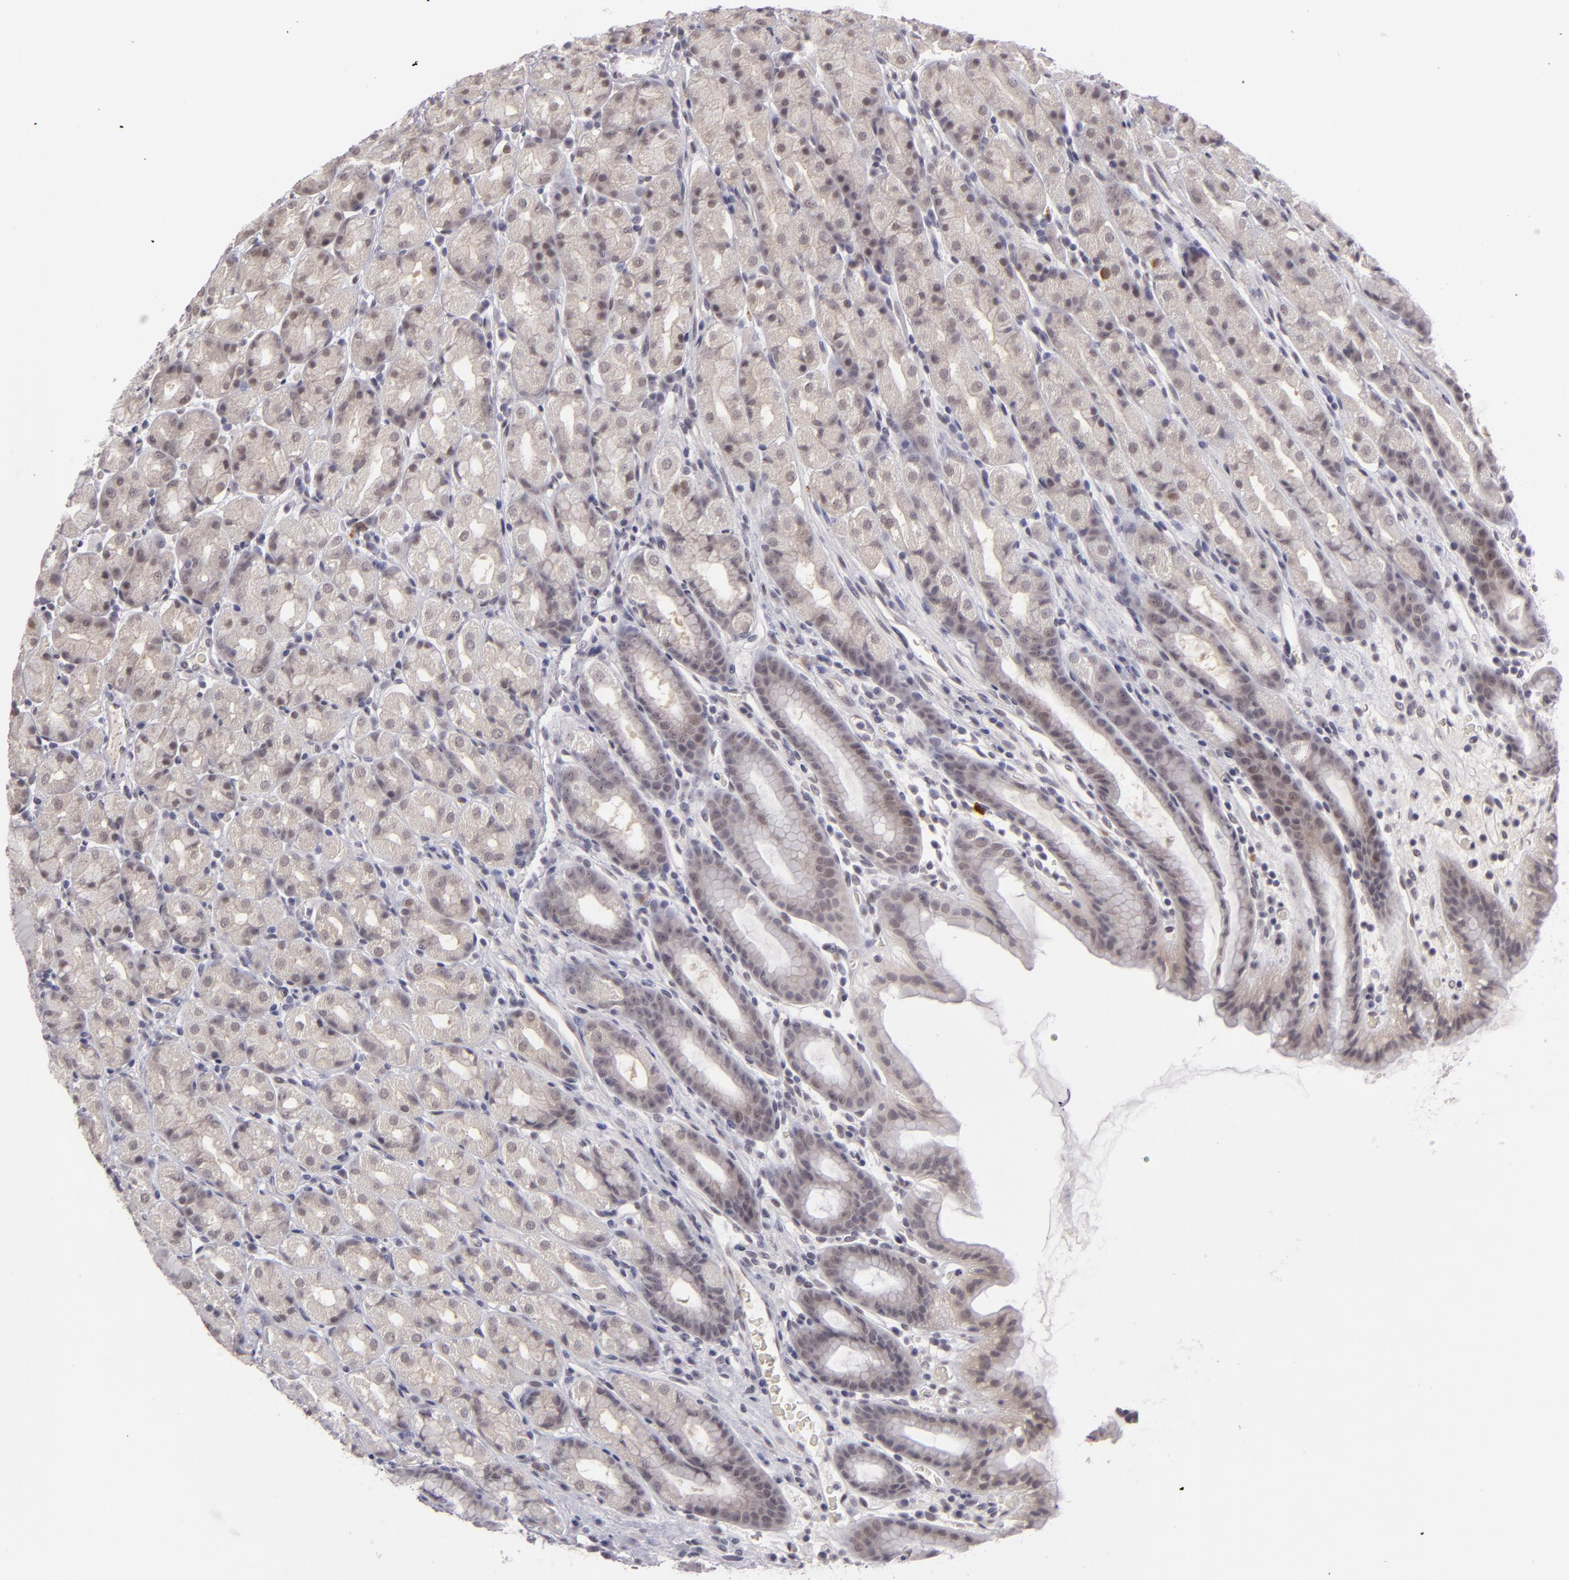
{"staining": {"intensity": "weak", "quantity": "<25%", "location": "nuclear"}, "tissue": "stomach", "cell_type": "Glandular cells", "image_type": "normal", "snomed": [{"axis": "morphology", "description": "Normal tissue, NOS"}, {"axis": "topography", "description": "Stomach, upper"}], "caption": "Immunohistochemical staining of normal human stomach demonstrates no significant positivity in glandular cells.", "gene": "ZNF205", "patient": {"sex": "male", "age": 68}}